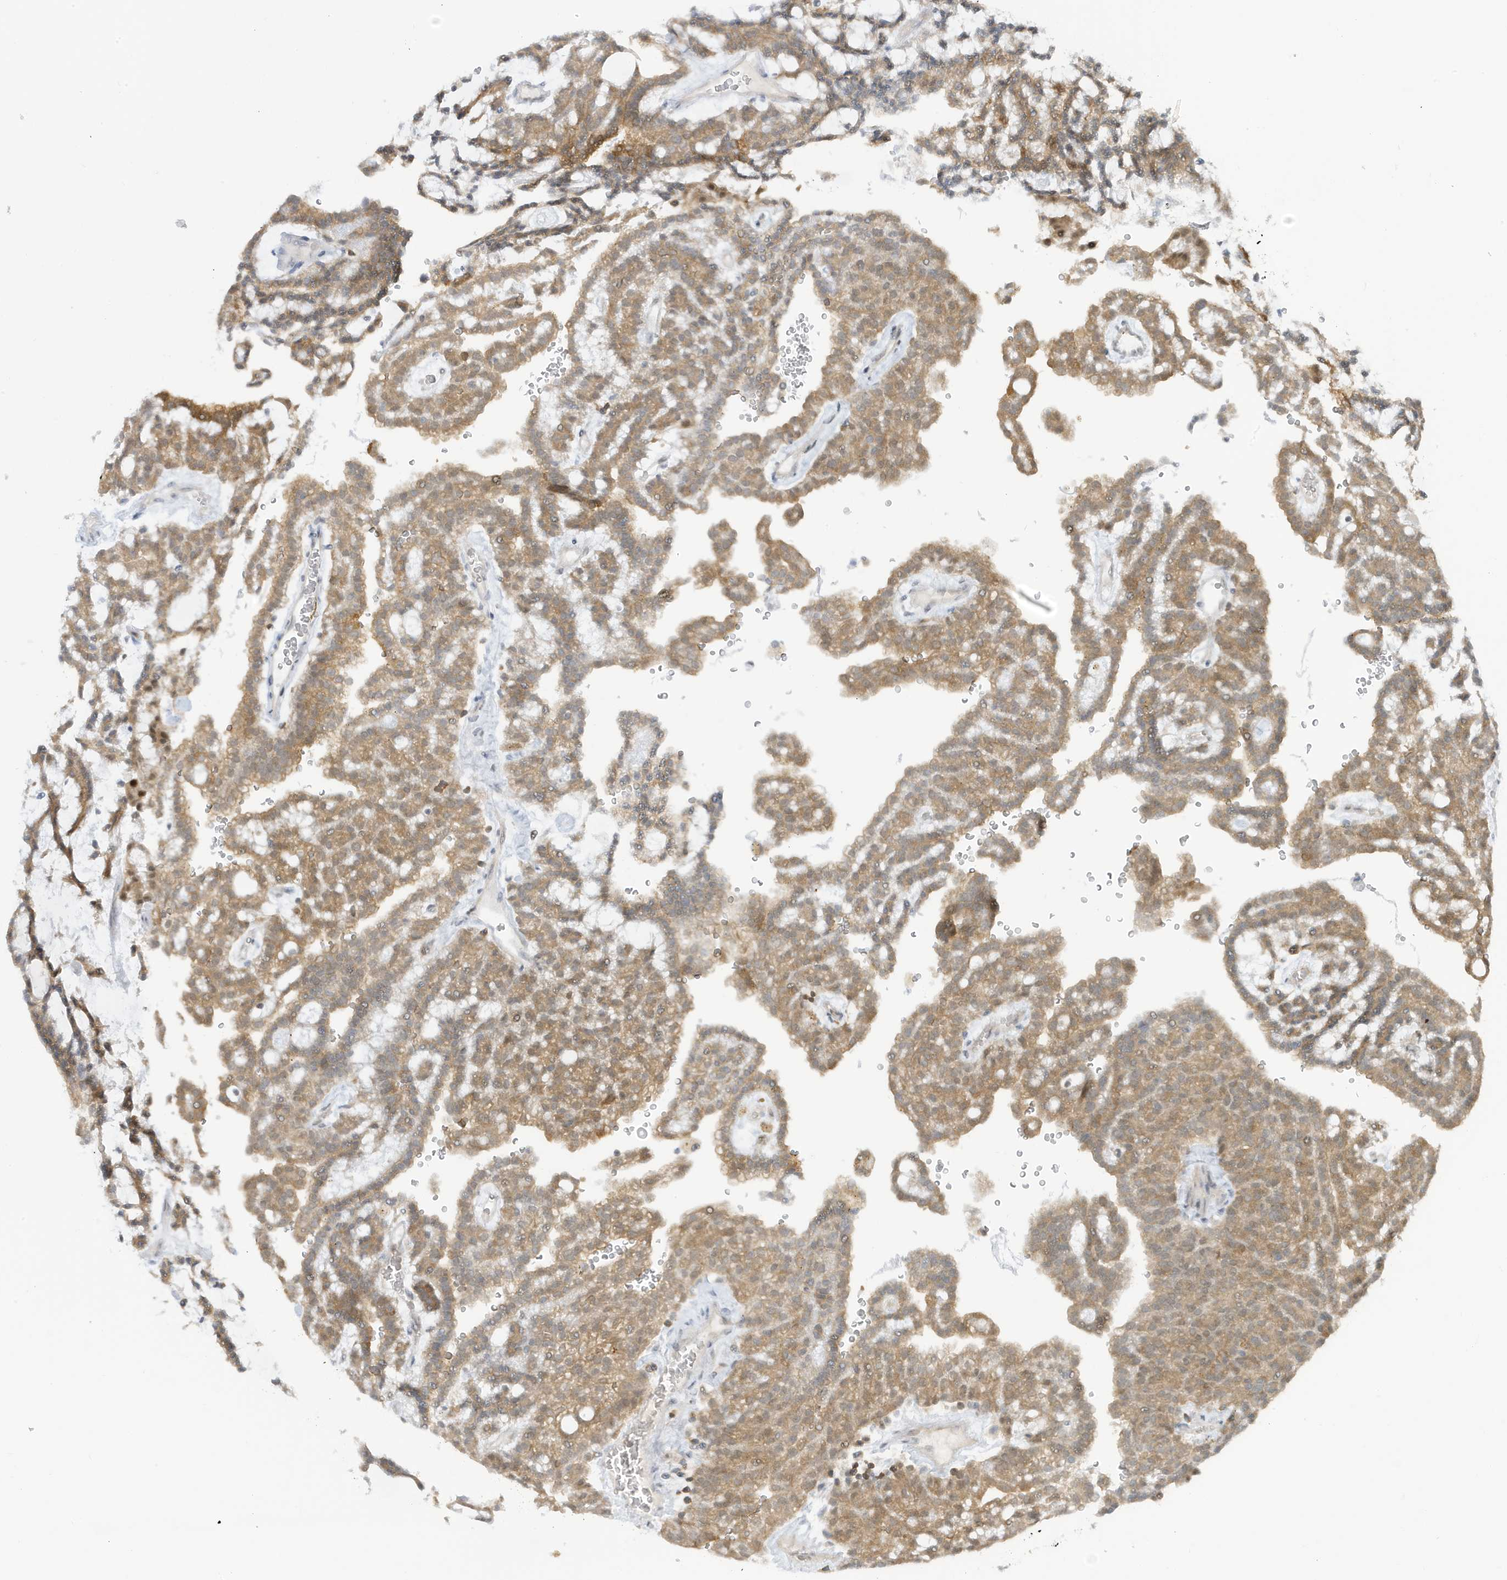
{"staining": {"intensity": "moderate", "quantity": ">75%", "location": "cytoplasmic/membranous"}, "tissue": "renal cancer", "cell_type": "Tumor cells", "image_type": "cancer", "snomed": [{"axis": "morphology", "description": "Adenocarcinoma, NOS"}, {"axis": "topography", "description": "Kidney"}], "caption": "Immunohistochemical staining of human renal cancer (adenocarcinoma) reveals moderate cytoplasmic/membranous protein staining in approximately >75% of tumor cells.", "gene": "OGA", "patient": {"sex": "male", "age": 63}}